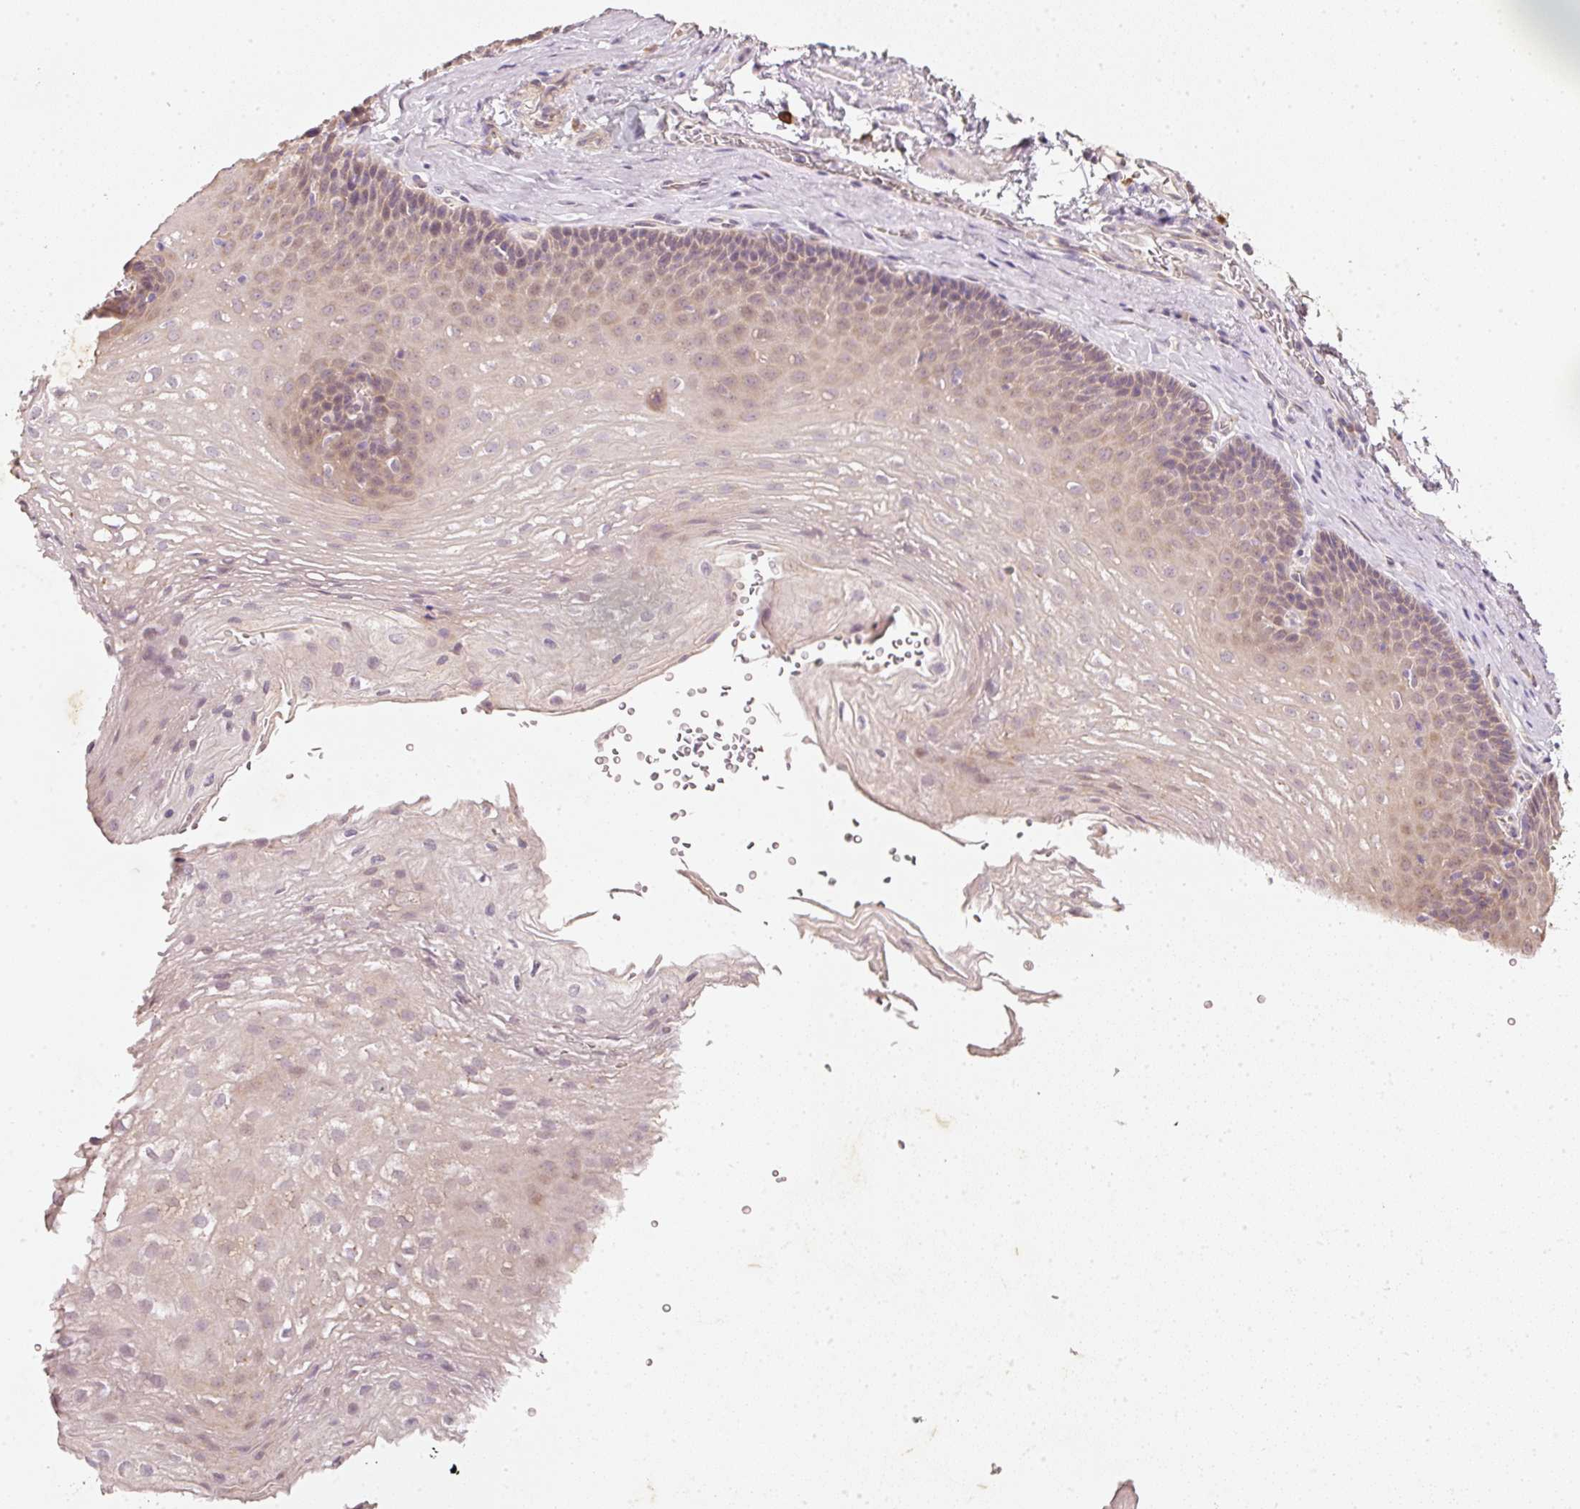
{"staining": {"intensity": "weak", "quantity": "<25%", "location": "cytoplasmic/membranous,nuclear"}, "tissue": "esophagus", "cell_type": "Squamous epithelial cells", "image_type": "normal", "snomed": [{"axis": "morphology", "description": "Normal tissue, NOS"}, {"axis": "topography", "description": "Esophagus"}], "caption": "The image exhibits no staining of squamous epithelial cells in benign esophagus.", "gene": "RGL2", "patient": {"sex": "female", "age": 66}}